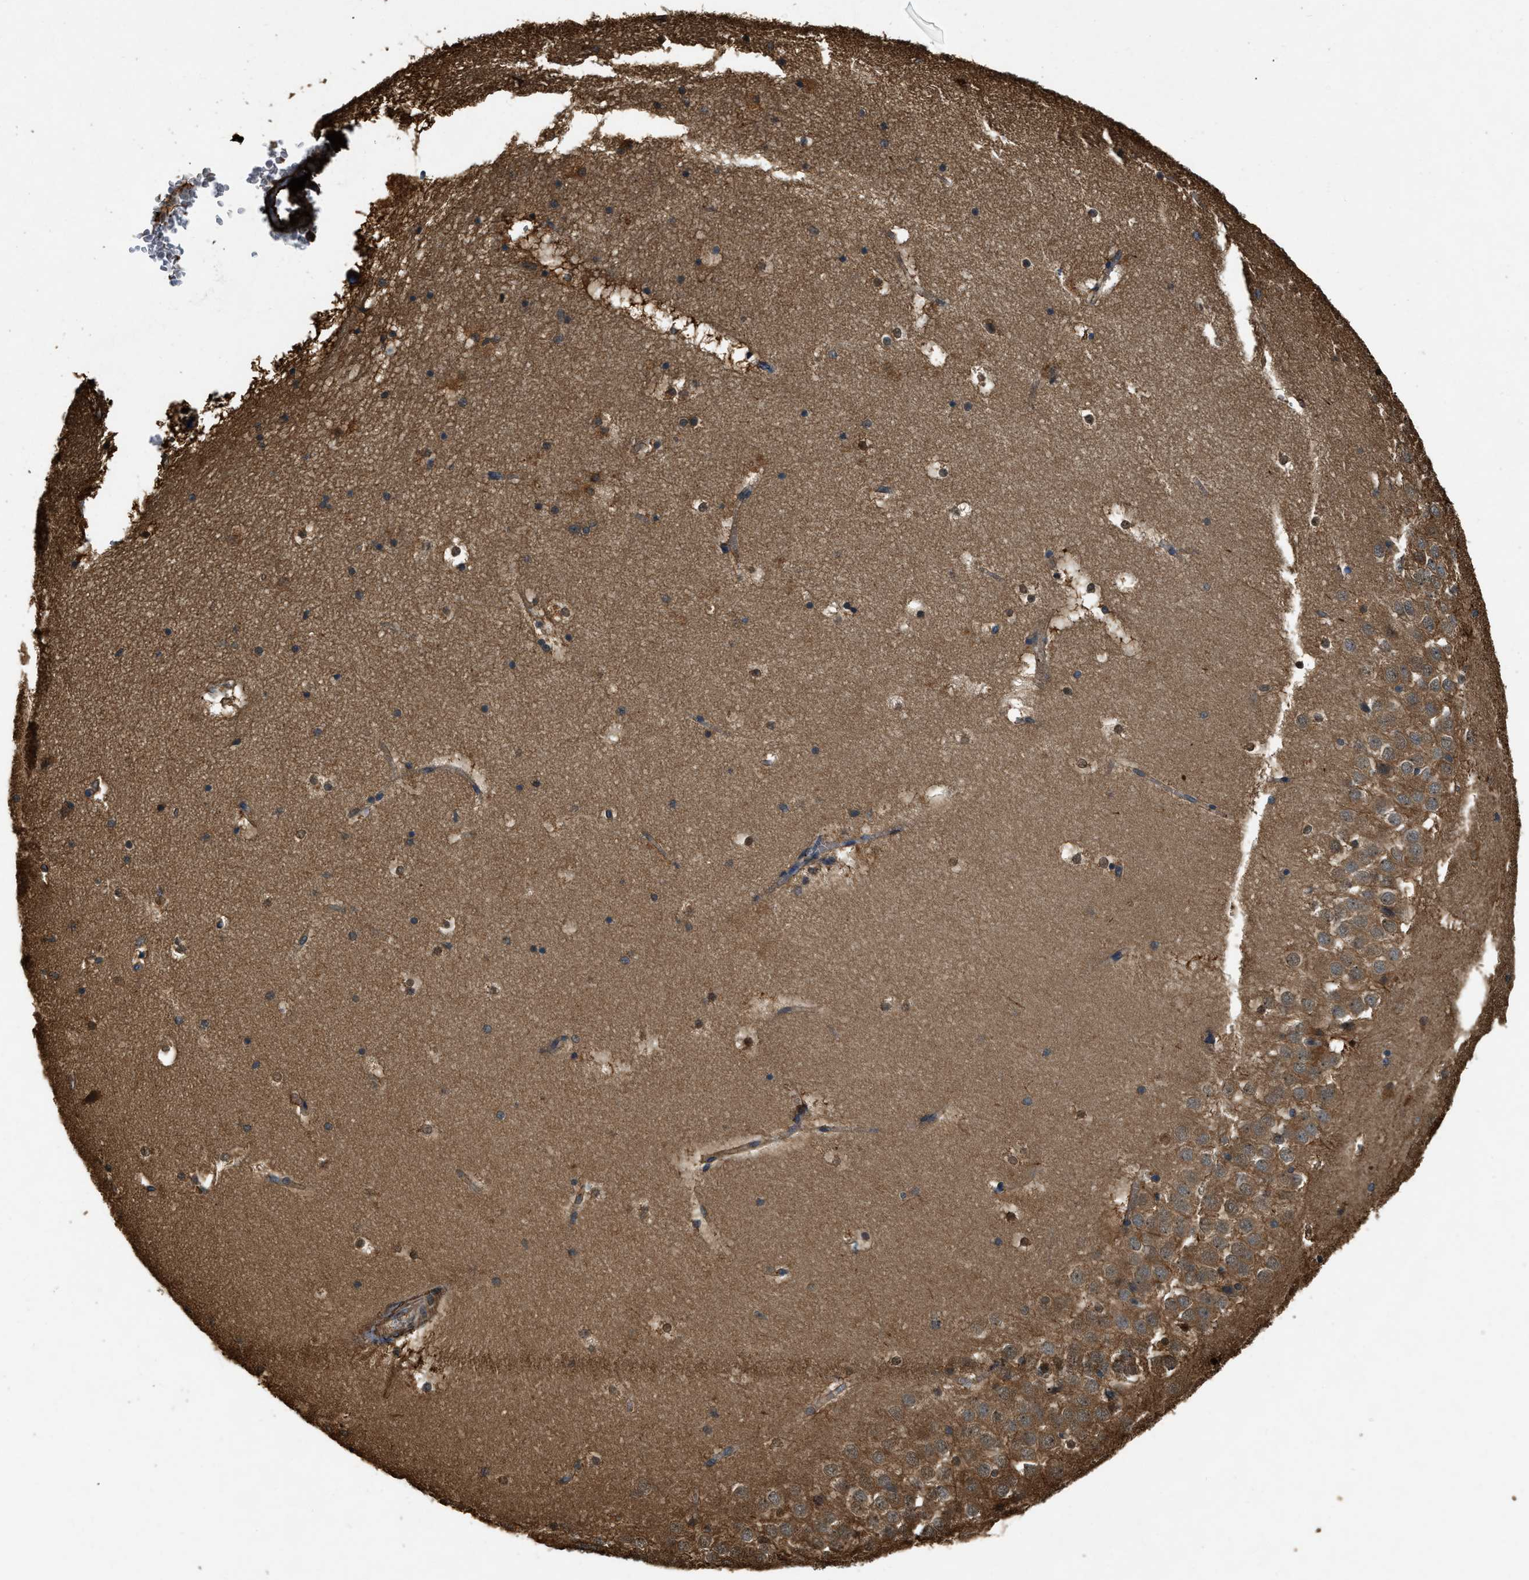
{"staining": {"intensity": "strong", "quantity": "<25%", "location": "cytoplasmic/membranous,nuclear"}, "tissue": "hippocampus", "cell_type": "Glial cells", "image_type": "normal", "snomed": [{"axis": "morphology", "description": "Normal tissue, NOS"}, {"axis": "topography", "description": "Hippocampus"}], "caption": "High-magnification brightfield microscopy of unremarkable hippocampus stained with DAB (brown) and counterstained with hematoxylin (blue). glial cells exhibit strong cytoplasmic/membranous,nuclear staining is present in approximately<25% of cells. The staining is performed using DAB brown chromogen to label protein expression. The nuclei are counter-stained blue using hematoxylin.", "gene": "YARS1", "patient": {"sex": "male", "age": 45}}